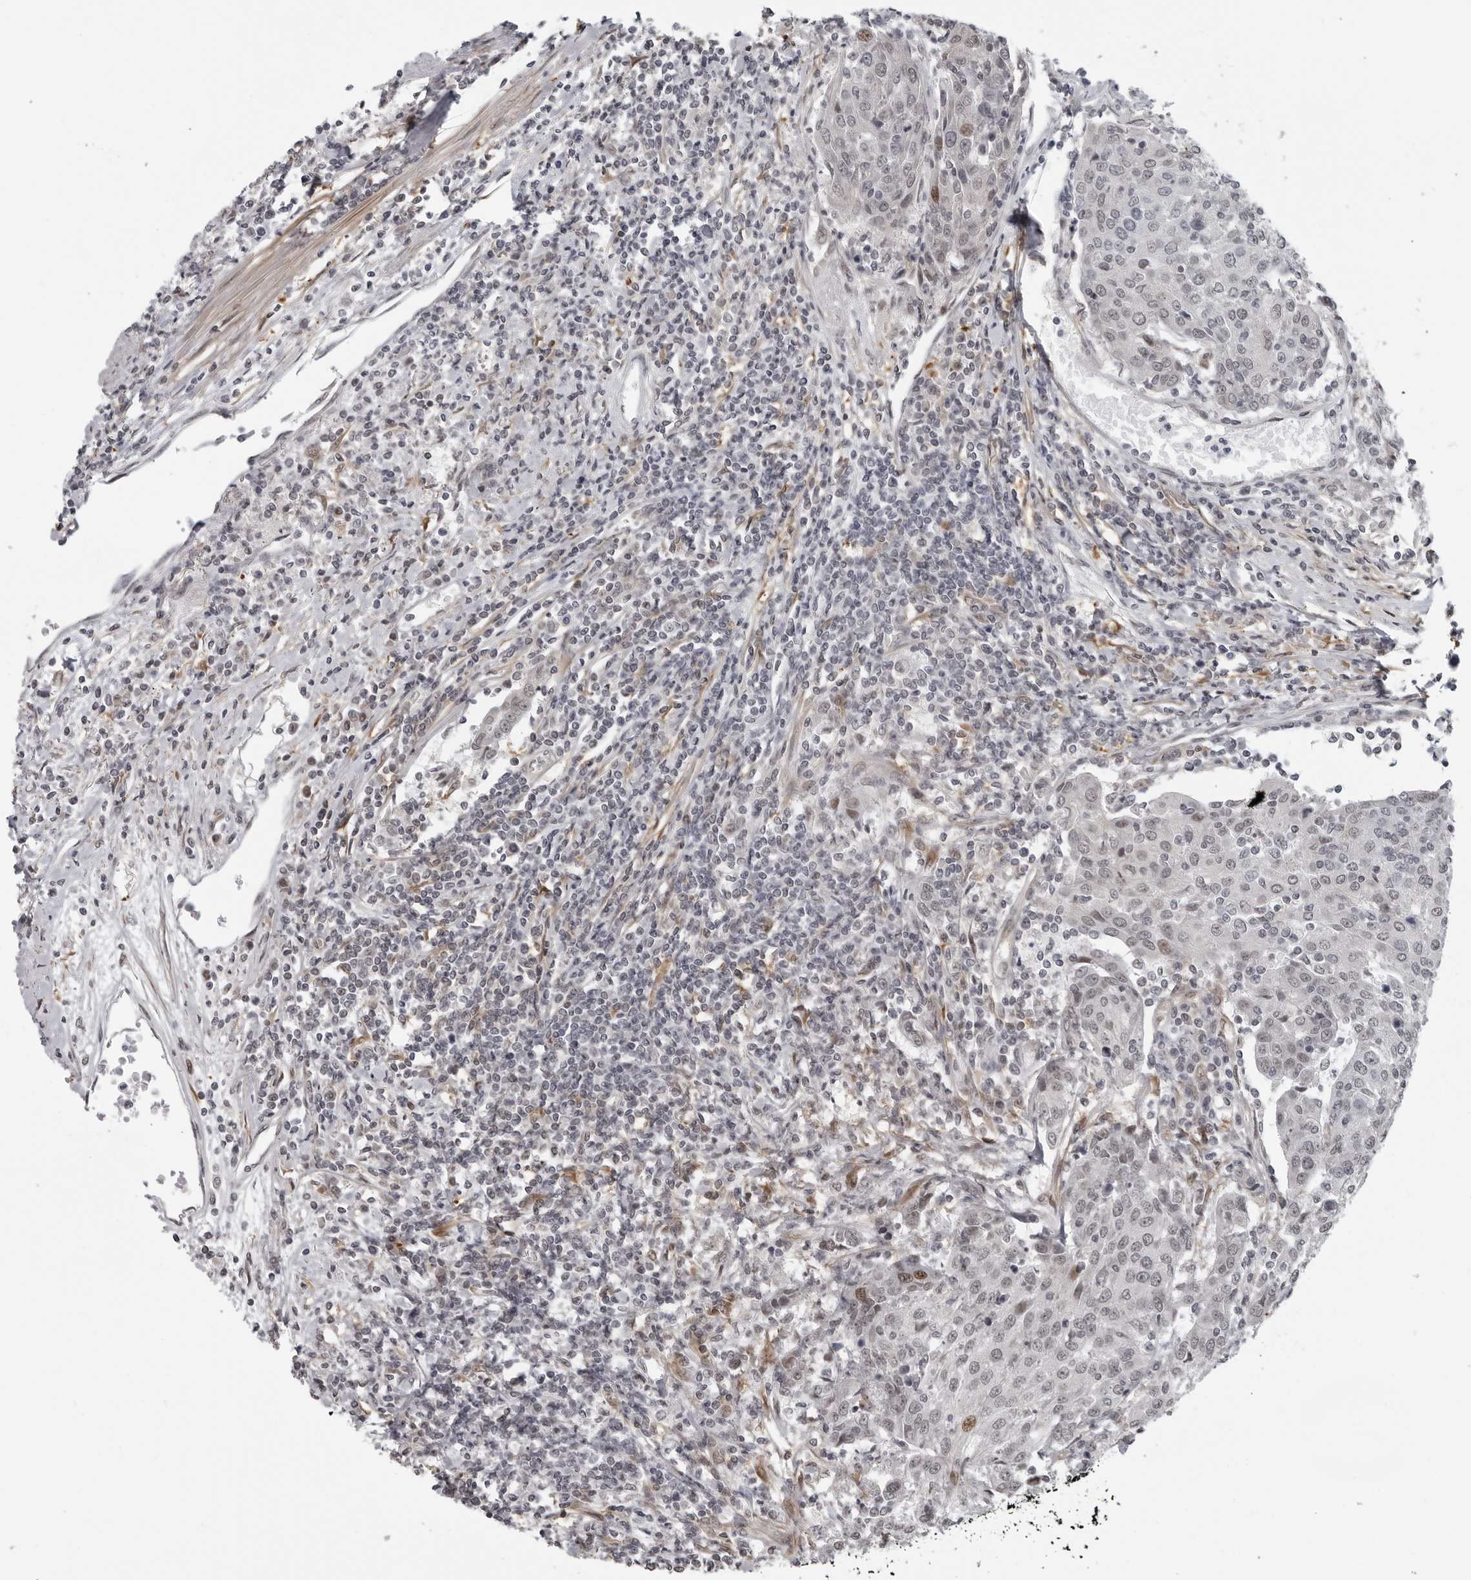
{"staining": {"intensity": "weak", "quantity": "<25%", "location": "nuclear"}, "tissue": "urothelial cancer", "cell_type": "Tumor cells", "image_type": "cancer", "snomed": [{"axis": "morphology", "description": "Urothelial carcinoma, High grade"}, {"axis": "topography", "description": "Urinary bladder"}], "caption": "Immunohistochemistry of urothelial cancer displays no staining in tumor cells.", "gene": "MAF", "patient": {"sex": "female", "age": 85}}